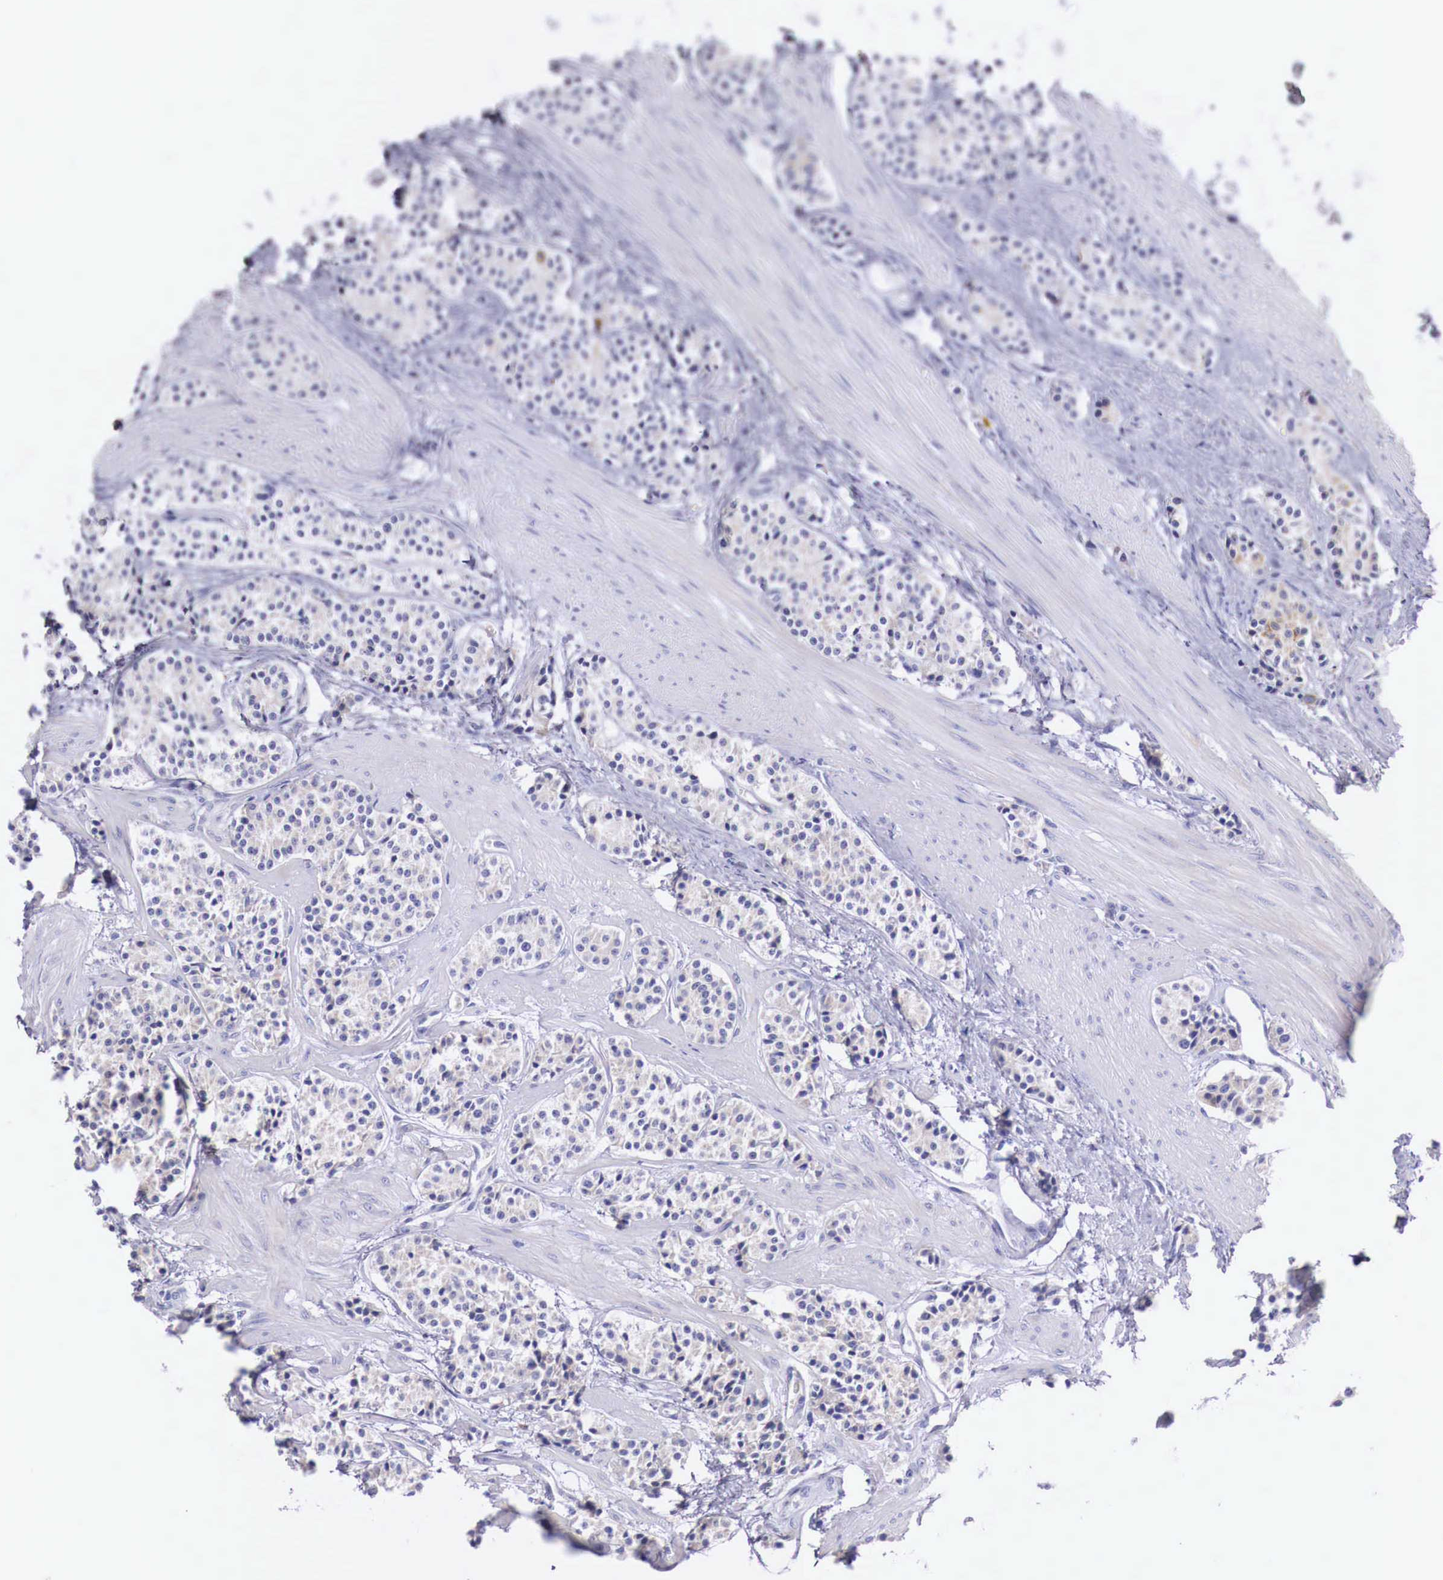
{"staining": {"intensity": "moderate", "quantity": ">75%", "location": "cytoplasmic/membranous"}, "tissue": "carcinoid", "cell_type": "Tumor cells", "image_type": "cancer", "snomed": [{"axis": "morphology", "description": "Carcinoid, malignant, NOS"}, {"axis": "topography", "description": "Stomach"}], "caption": "An image of carcinoid stained for a protein reveals moderate cytoplasmic/membranous brown staining in tumor cells. The protein of interest is shown in brown color, while the nuclei are stained blue.", "gene": "NREP", "patient": {"sex": "female", "age": 76}}